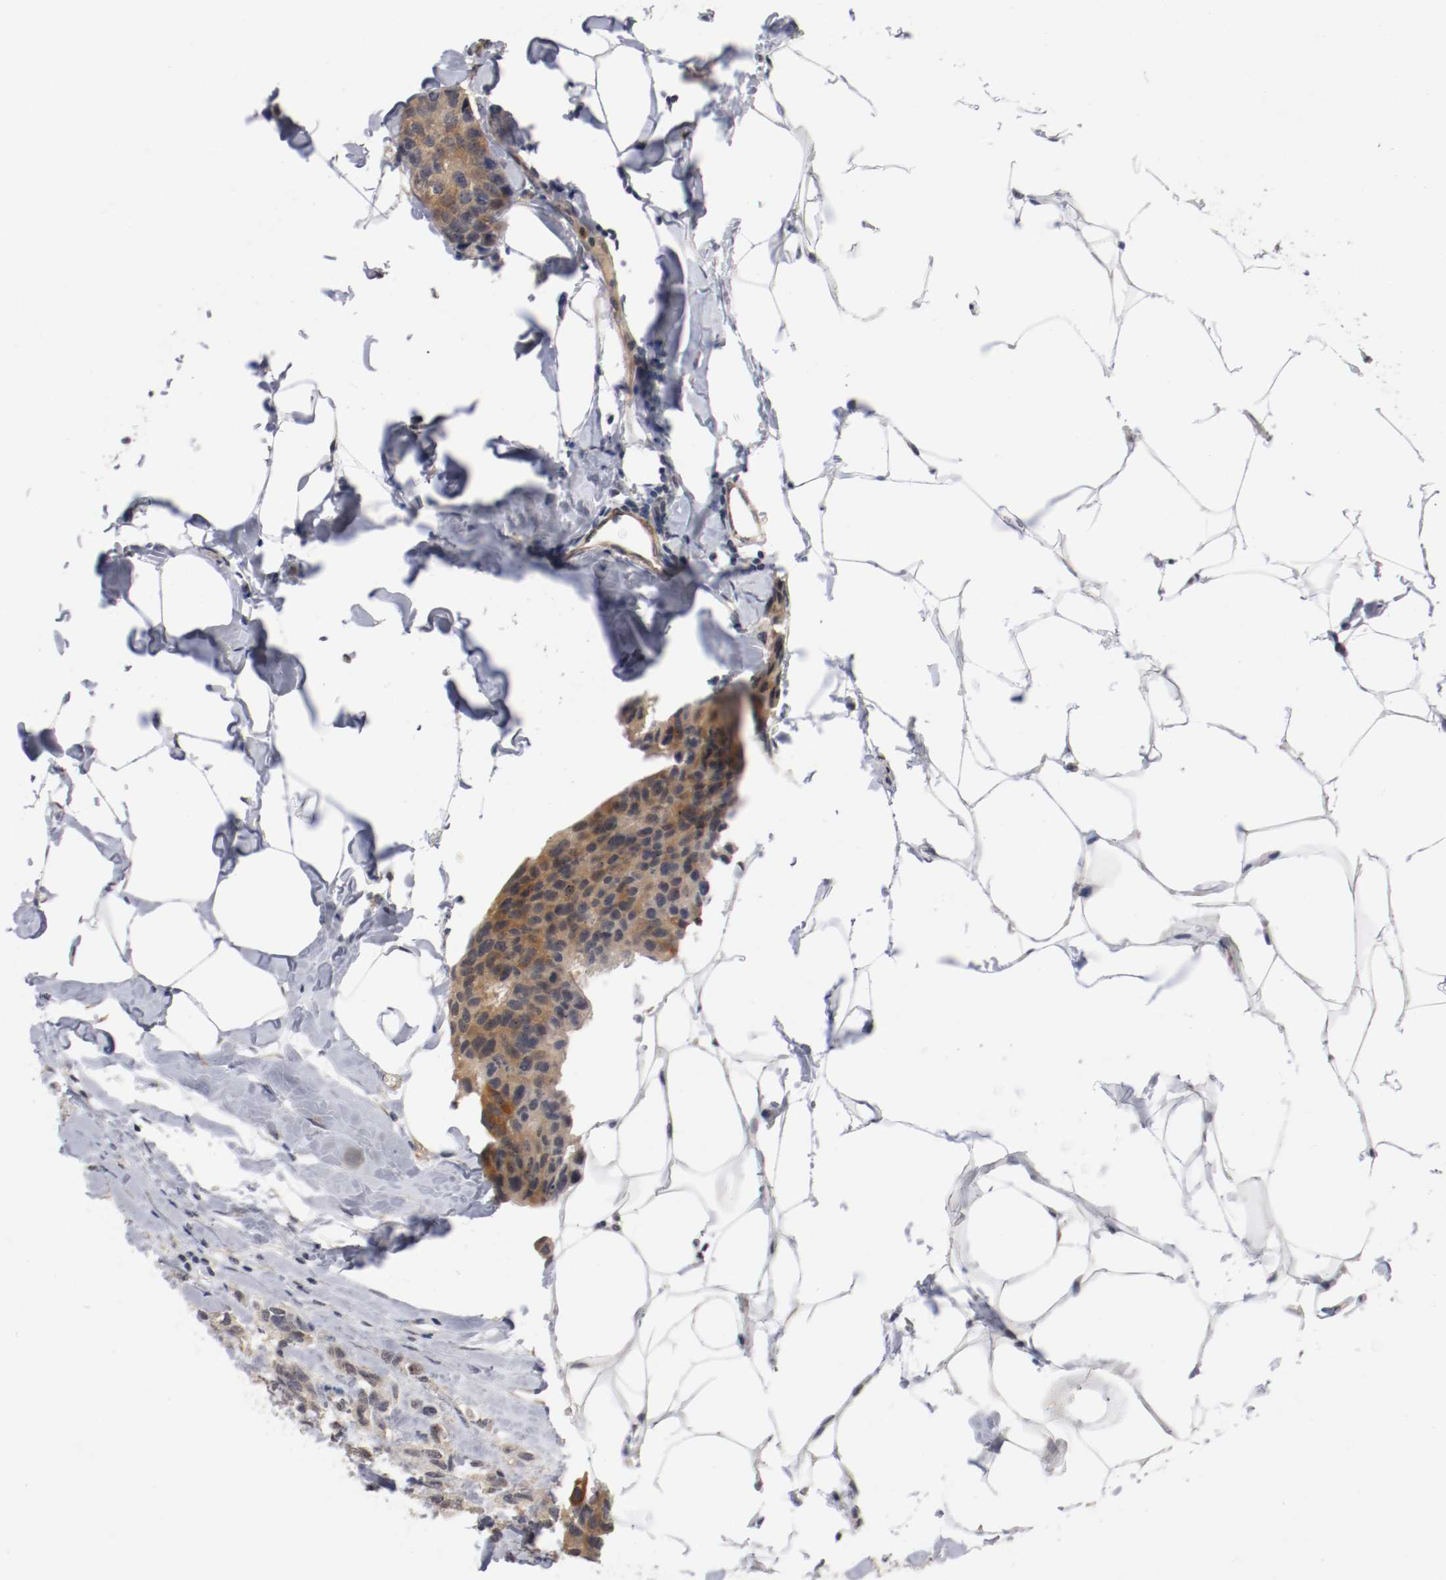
{"staining": {"intensity": "moderate", "quantity": ">75%", "location": "cytoplasmic/membranous,nuclear"}, "tissue": "breast cancer", "cell_type": "Tumor cells", "image_type": "cancer", "snomed": [{"axis": "morphology", "description": "Normal tissue, NOS"}, {"axis": "morphology", "description": "Duct carcinoma"}, {"axis": "topography", "description": "Breast"}], "caption": "Immunohistochemistry (IHC) of breast cancer exhibits medium levels of moderate cytoplasmic/membranous and nuclear staining in approximately >75% of tumor cells.", "gene": "RBM23", "patient": {"sex": "female", "age": 50}}